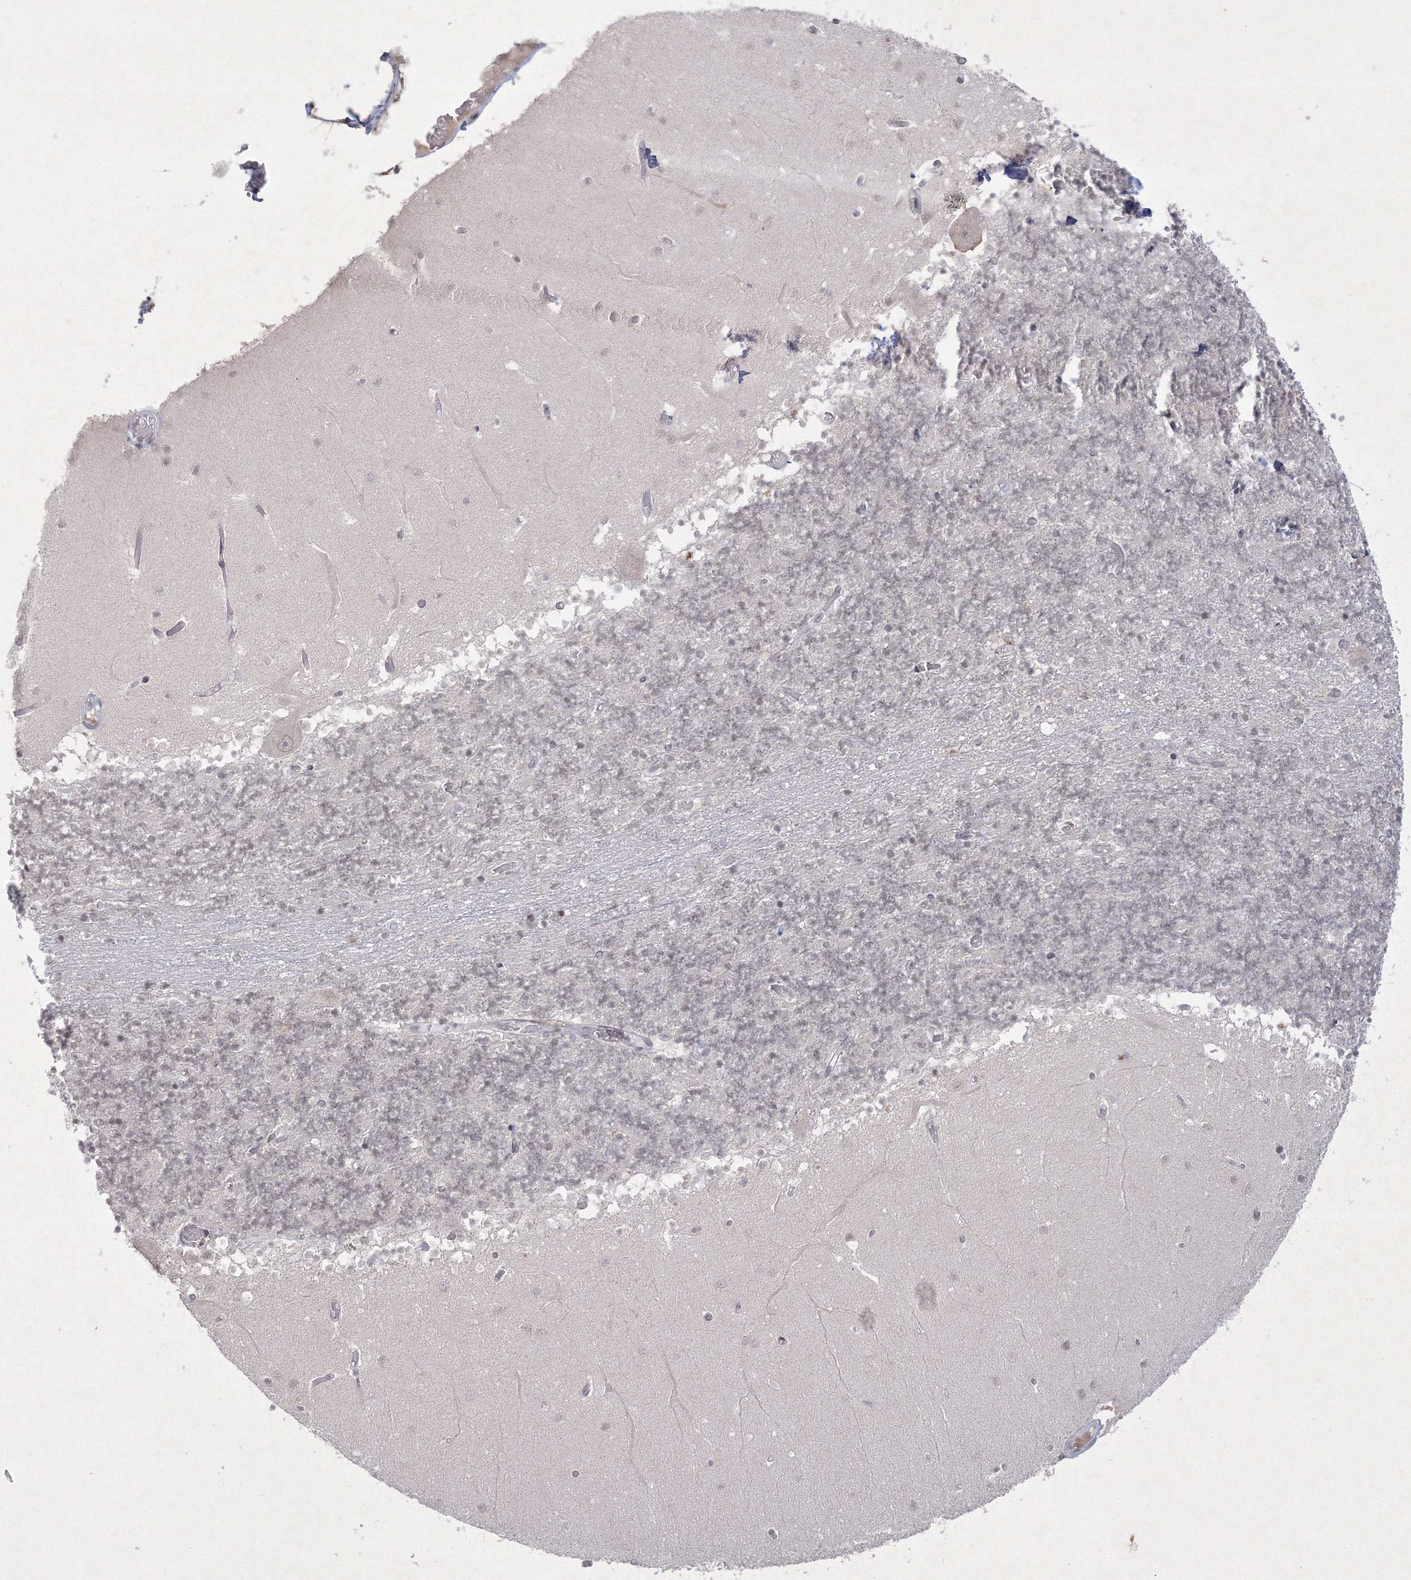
{"staining": {"intensity": "weak", "quantity": "<25%", "location": "nuclear"}, "tissue": "cerebellum", "cell_type": "Cells in granular layer", "image_type": "normal", "snomed": [{"axis": "morphology", "description": "Normal tissue, NOS"}, {"axis": "topography", "description": "Cerebellum"}], "caption": "IHC photomicrograph of unremarkable cerebellum: human cerebellum stained with DAB demonstrates no significant protein expression in cells in granular layer. The staining is performed using DAB (3,3'-diaminobenzidine) brown chromogen with nuclei counter-stained in using hematoxylin.", "gene": "NXPE3", "patient": {"sex": "female", "age": 28}}